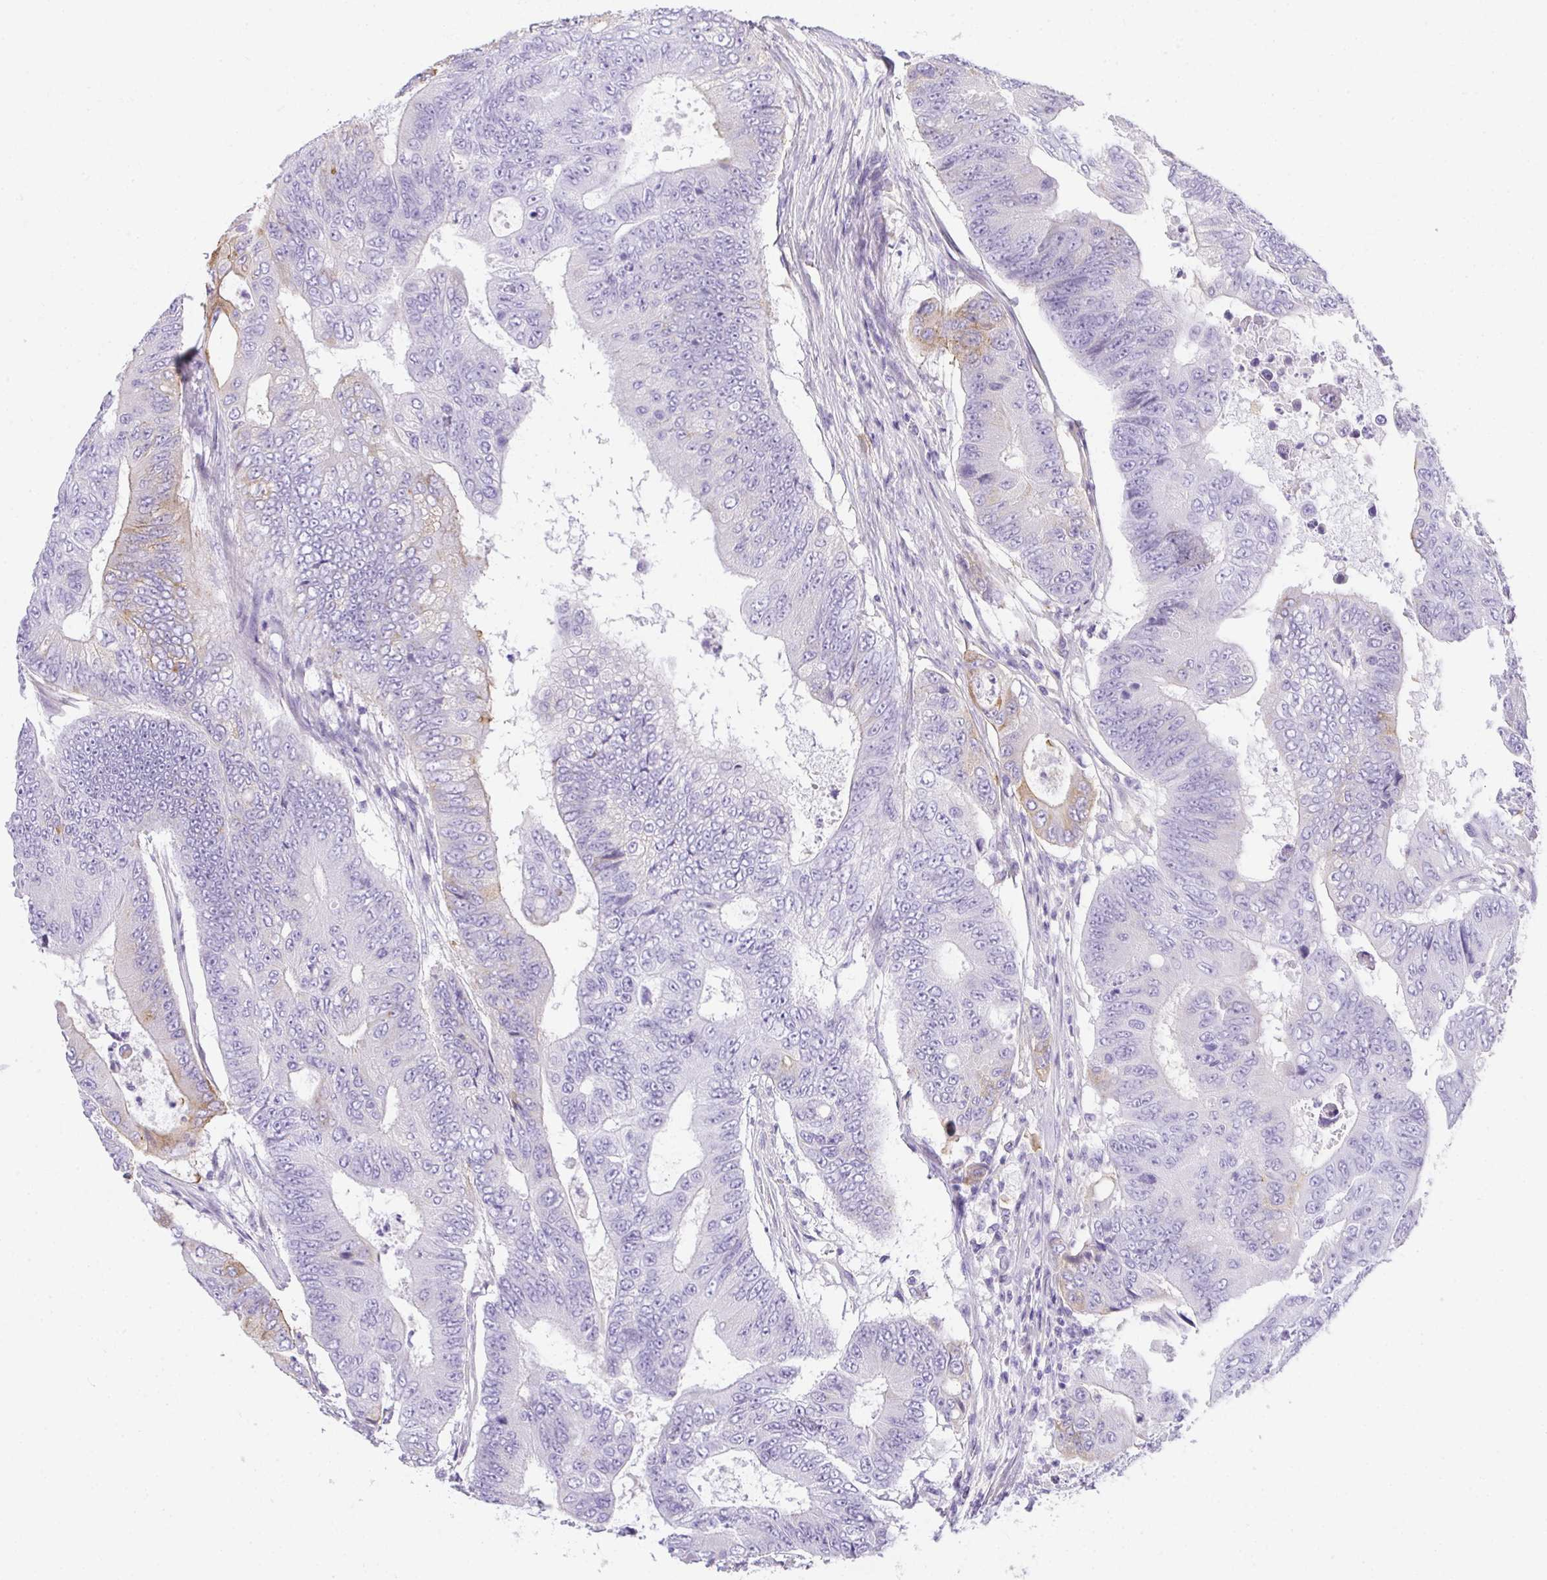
{"staining": {"intensity": "weak", "quantity": "<25%", "location": "cytoplasmic/membranous"}, "tissue": "colorectal cancer", "cell_type": "Tumor cells", "image_type": "cancer", "snomed": [{"axis": "morphology", "description": "Adenocarcinoma, NOS"}, {"axis": "topography", "description": "Colon"}], "caption": "Protein analysis of adenocarcinoma (colorectal) shows no significant positivity in tumor cells.", "gene": "PLPPR3", "patient": {"sex": "female", "age": 48}}